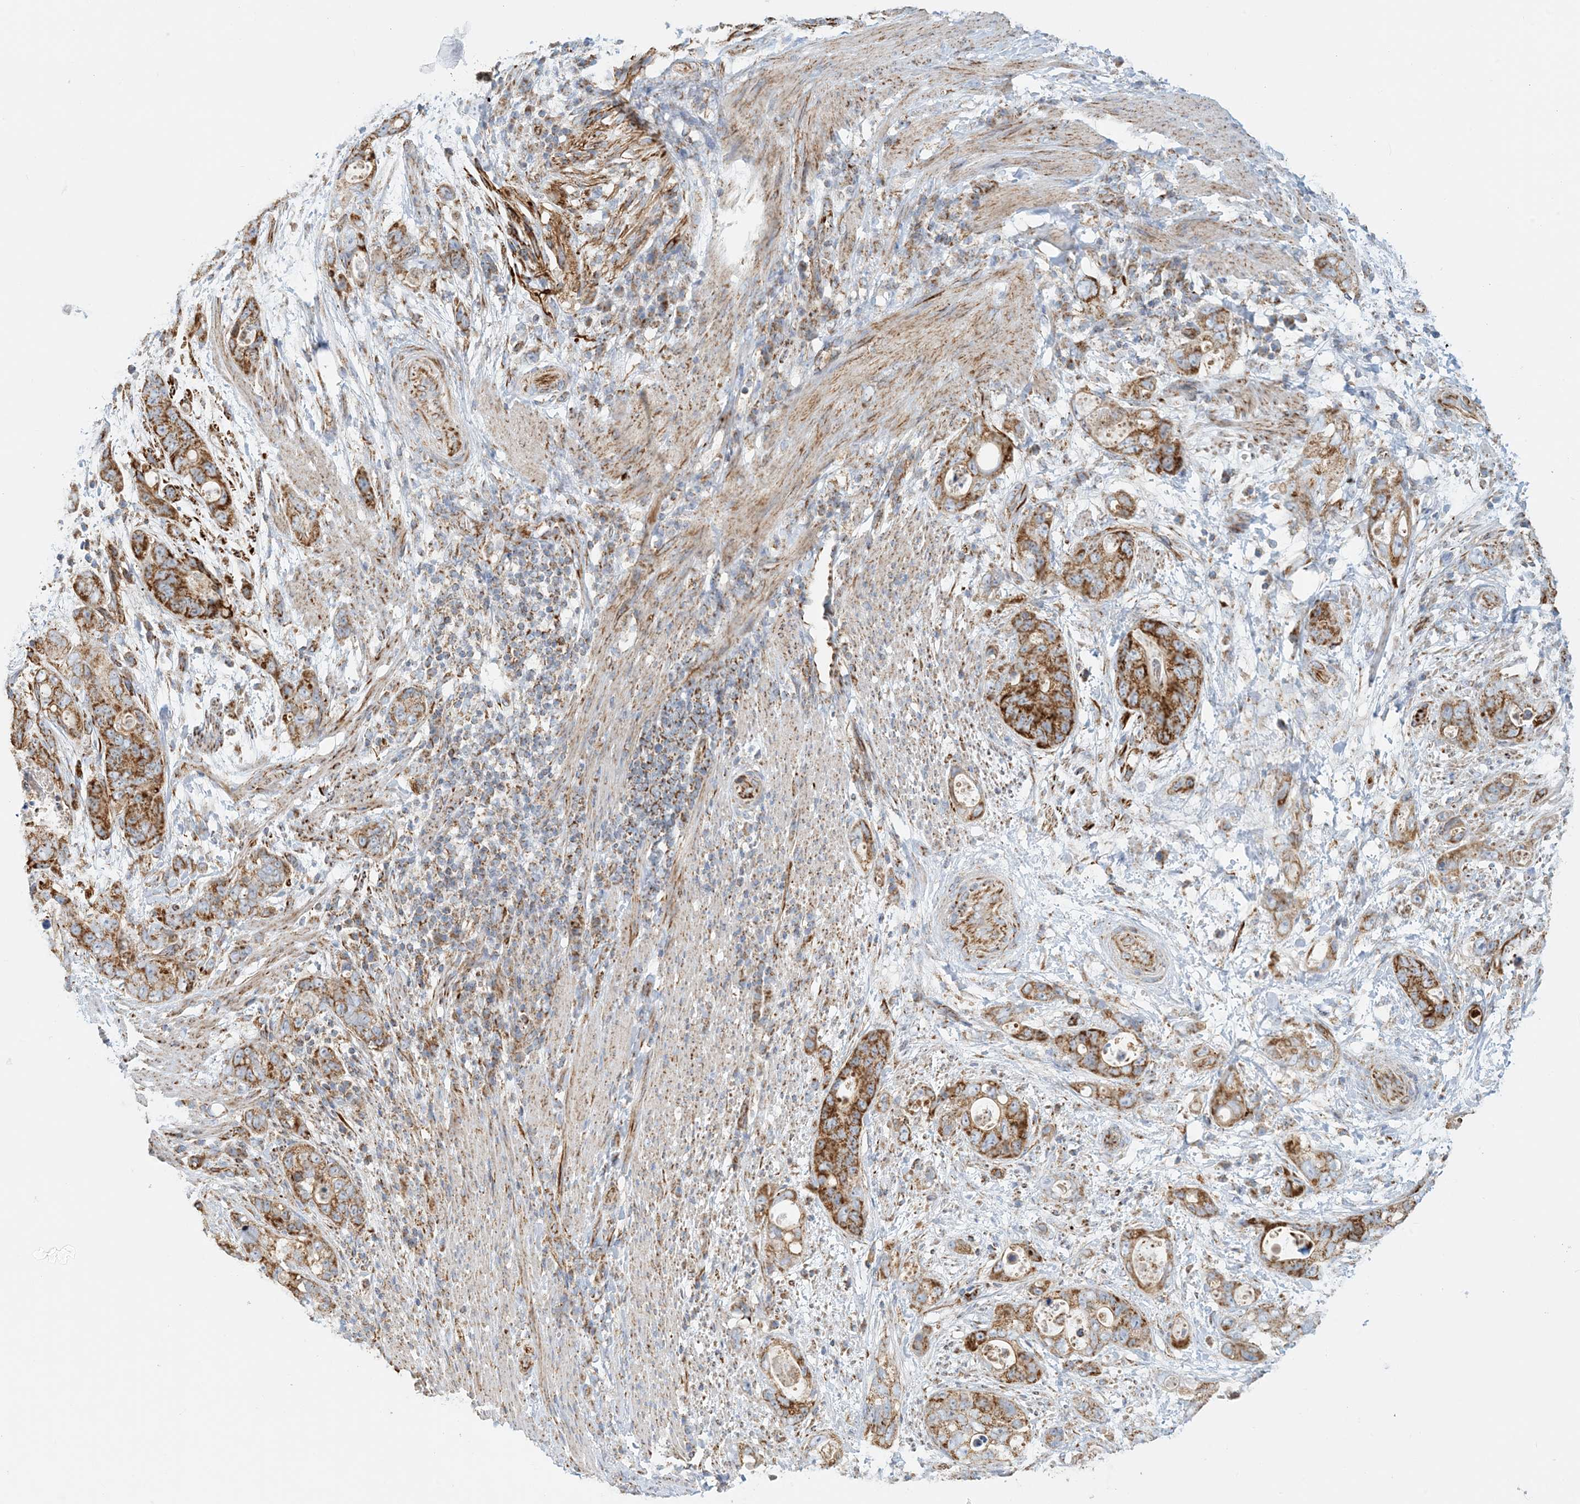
{"staining": {"intensity": "strong", "quantity": ">75%", "location": "cytoplasmic/membranous"}, "tissue": "stomach cancer", "cell_type": "Tumor cells", "image_type": "cancer", "snomed": [{"axis": "morphology", "description": "Adenocarcinoma, NOS"}, {"axis": "topography", "description": "Stomach"}], "caption": "IHC photomicrograph of neoplastic tissue: human stomach adenocarcinoma stained using immunohistochemistry shows high levels of strong protein expression localized specifically in the cytoplasmic/membranous of tumor cells, appearing as a cytoplasmic/membranous brown color.", "gene": "COA3", "patient": {"sex": "female", "age": 89}}